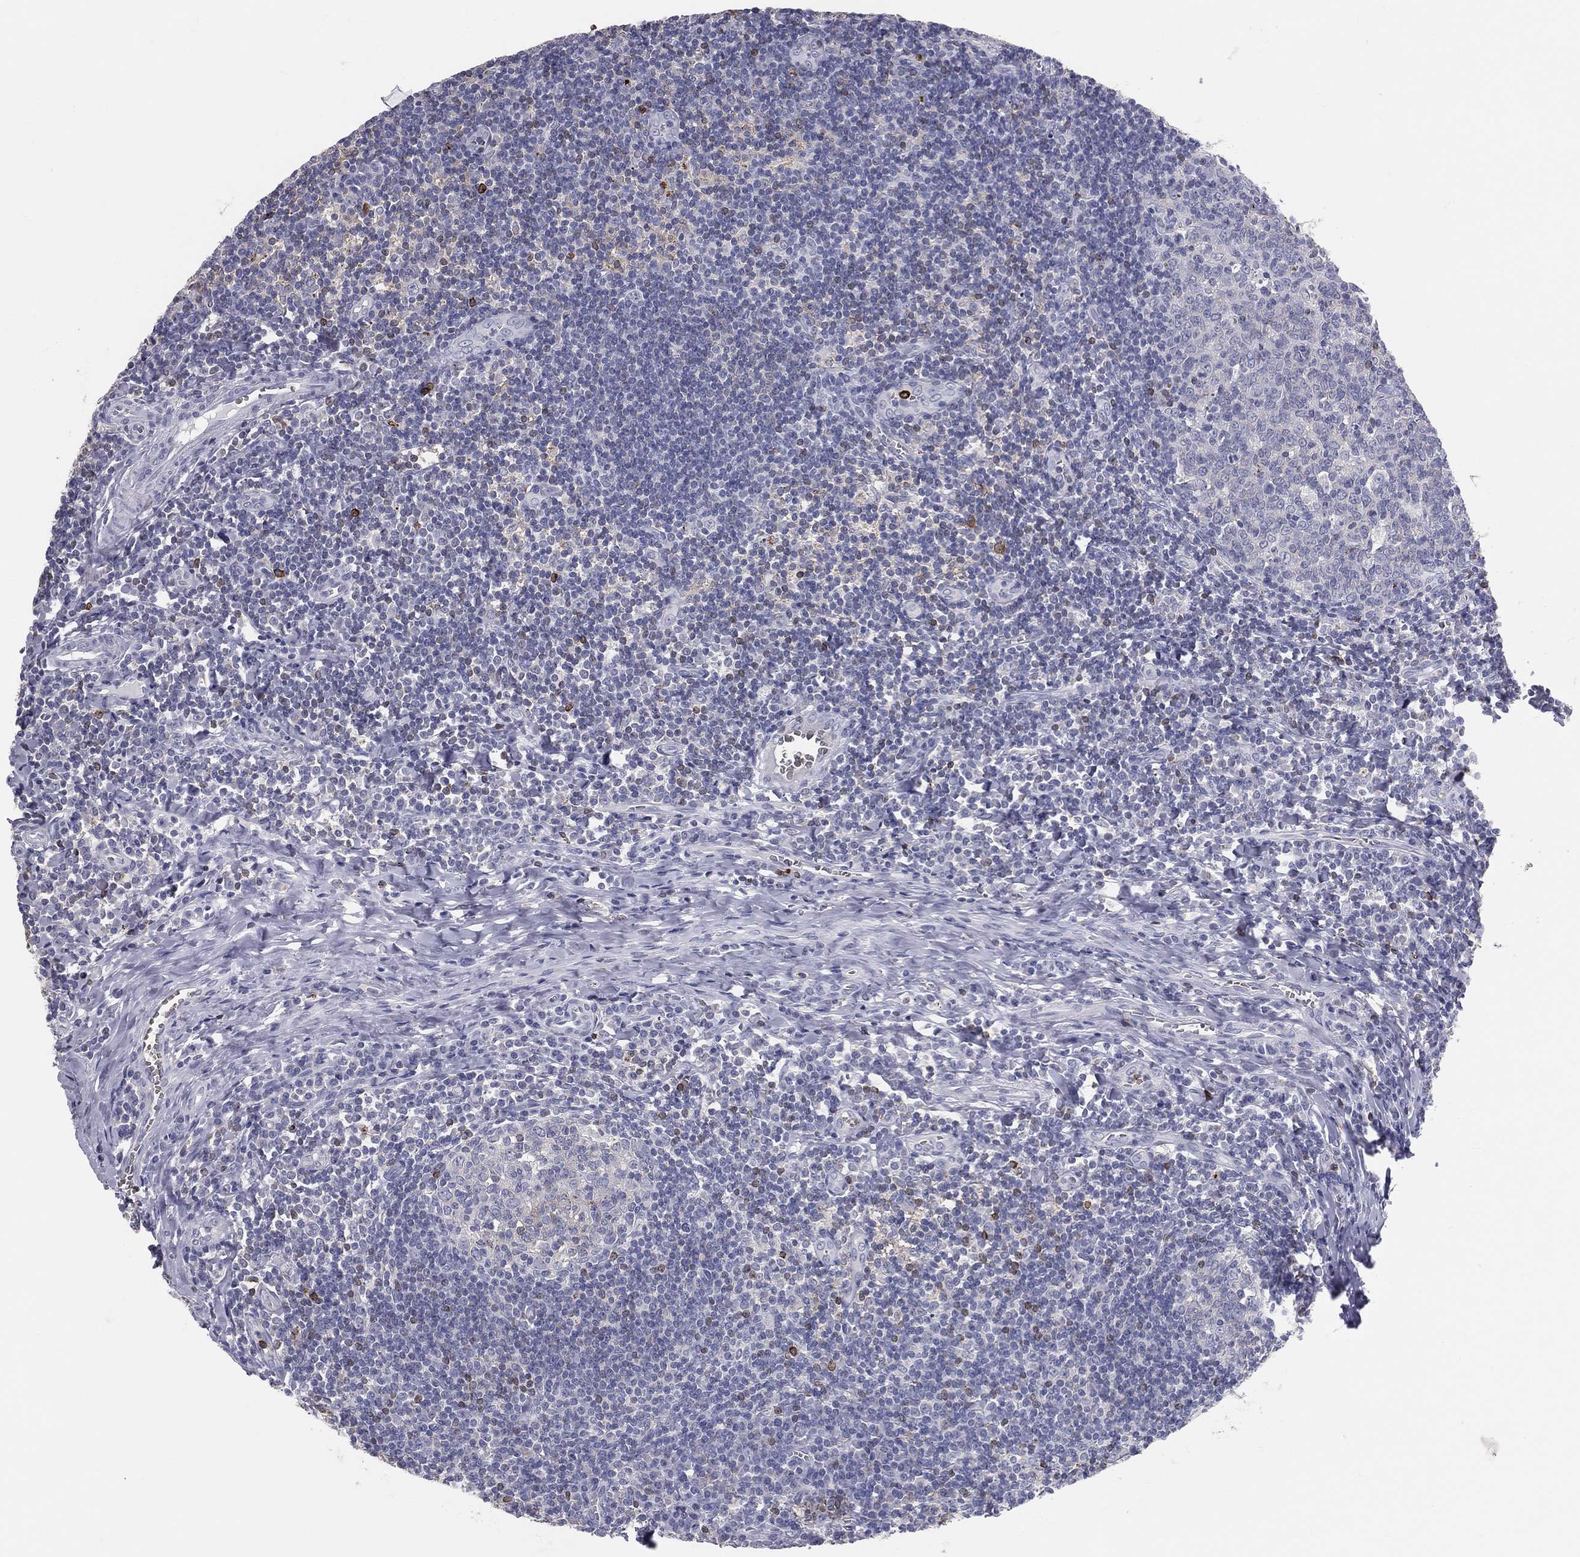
{"staining": {"intensity": "moderate", "quantity": "<25%", "location": "cytoplasmic/membranous"}, "tissue": "tonsil", "cell_type": "Germinal center cells", "image_type": "normal", "snomed": [{"axis": "morphology", "description": "Normal tissue, NOS"}, {"axis": "morphology", "description": "Inflammation, NOS"}, {"axis": "topography", "description": "Tonsil"}], "caption": "A low amount of moderate cytoplasmic/membranous expression is present in about <25% of germinal center cells in normal tonsil.", "gene": "CTSW", "patient": {"sex": "female", "age": 31}}